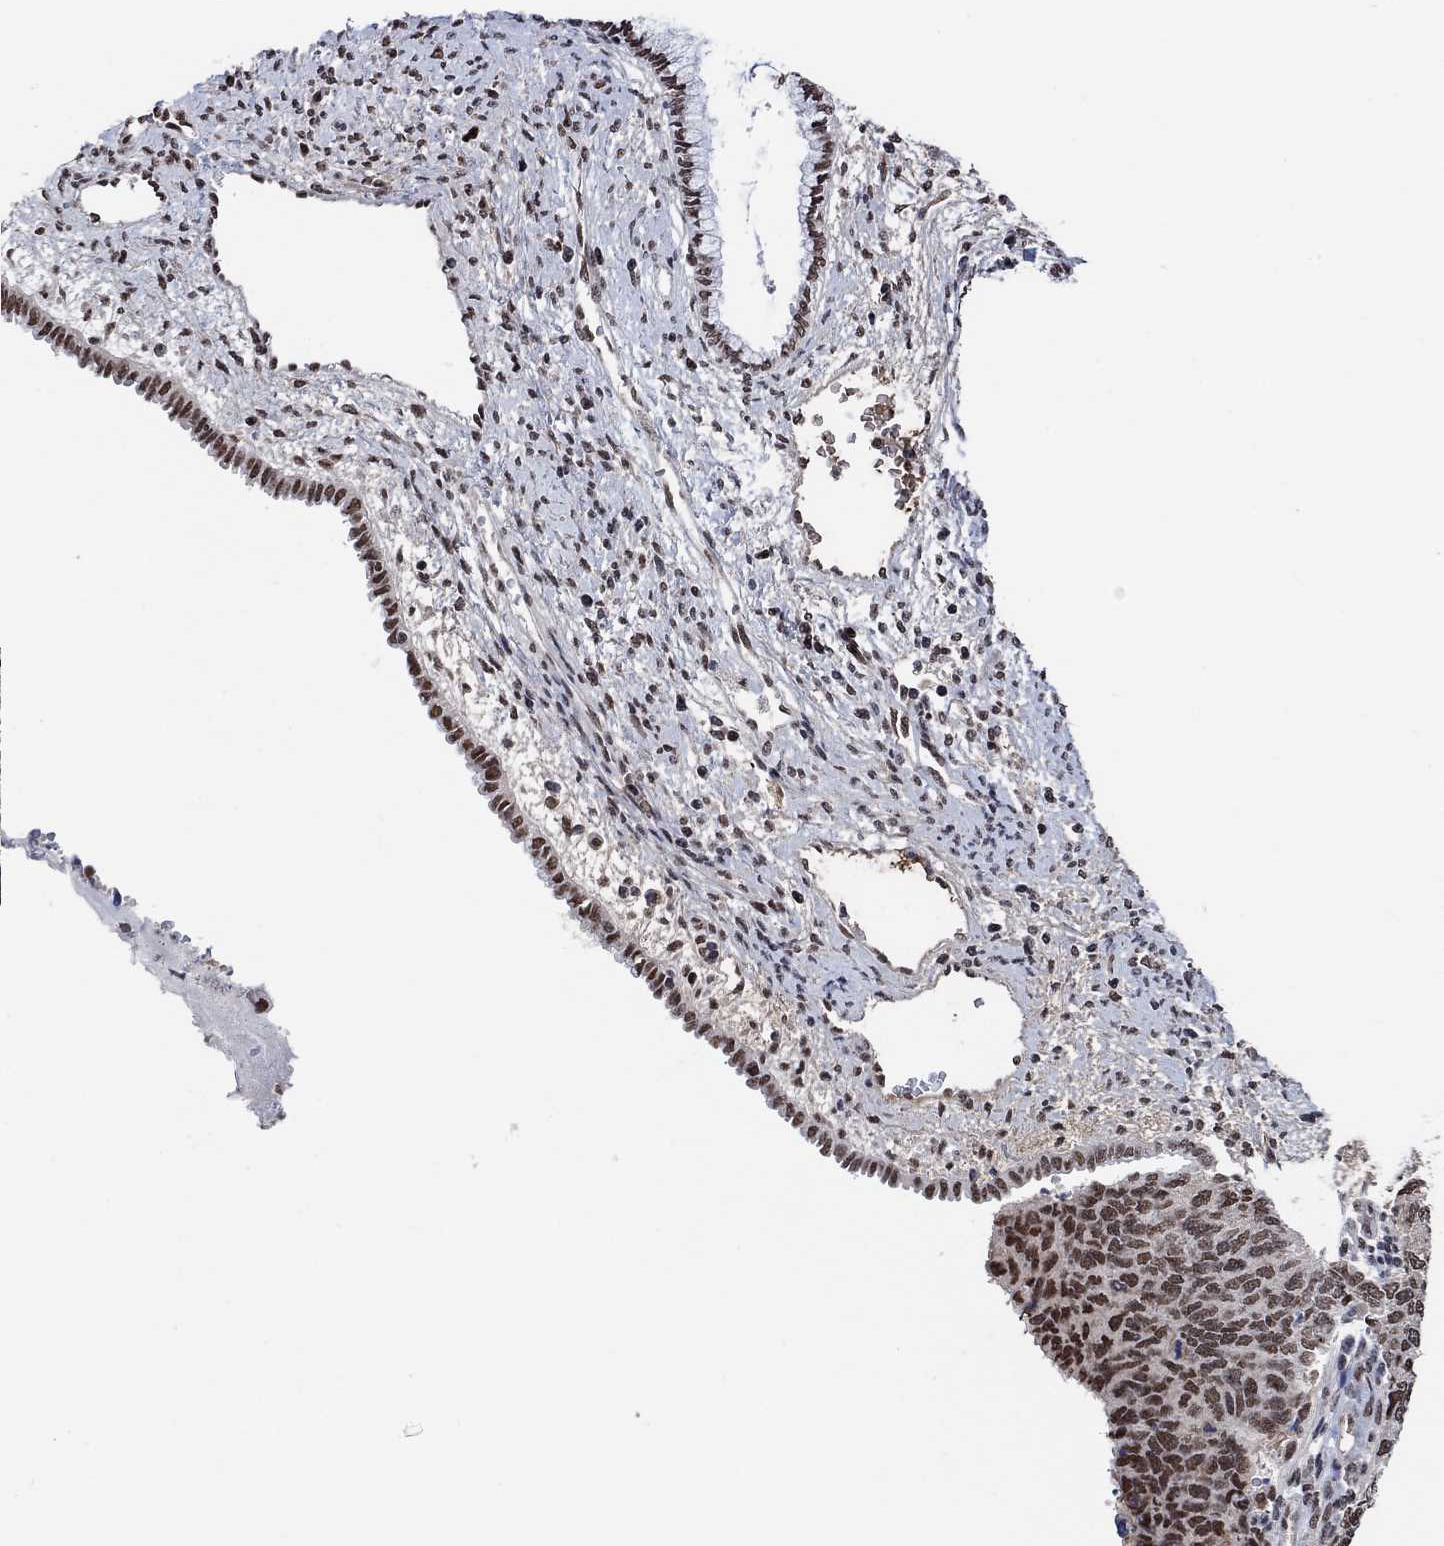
{"staining": {"intensity": "strong", "quantity": "25%-75%", "location": "nuclear"}, "tissue": "cervical cancer", "cell_type": "Tumor cells", "image_type": "cancer", "snomed": [{"axis": "morphology", "description": "Squamous cell carcinoma, NOS"}, {"axis": "topography", "description": "Cervix"}], "caption": "This is a micrograph of immunohistochemistry (IHC) staining of cervical cancer, which shows strong staining in the nuclear of tumor cells.", "gene": "USP39", "patient": {"sex": "female", "age": 63}}